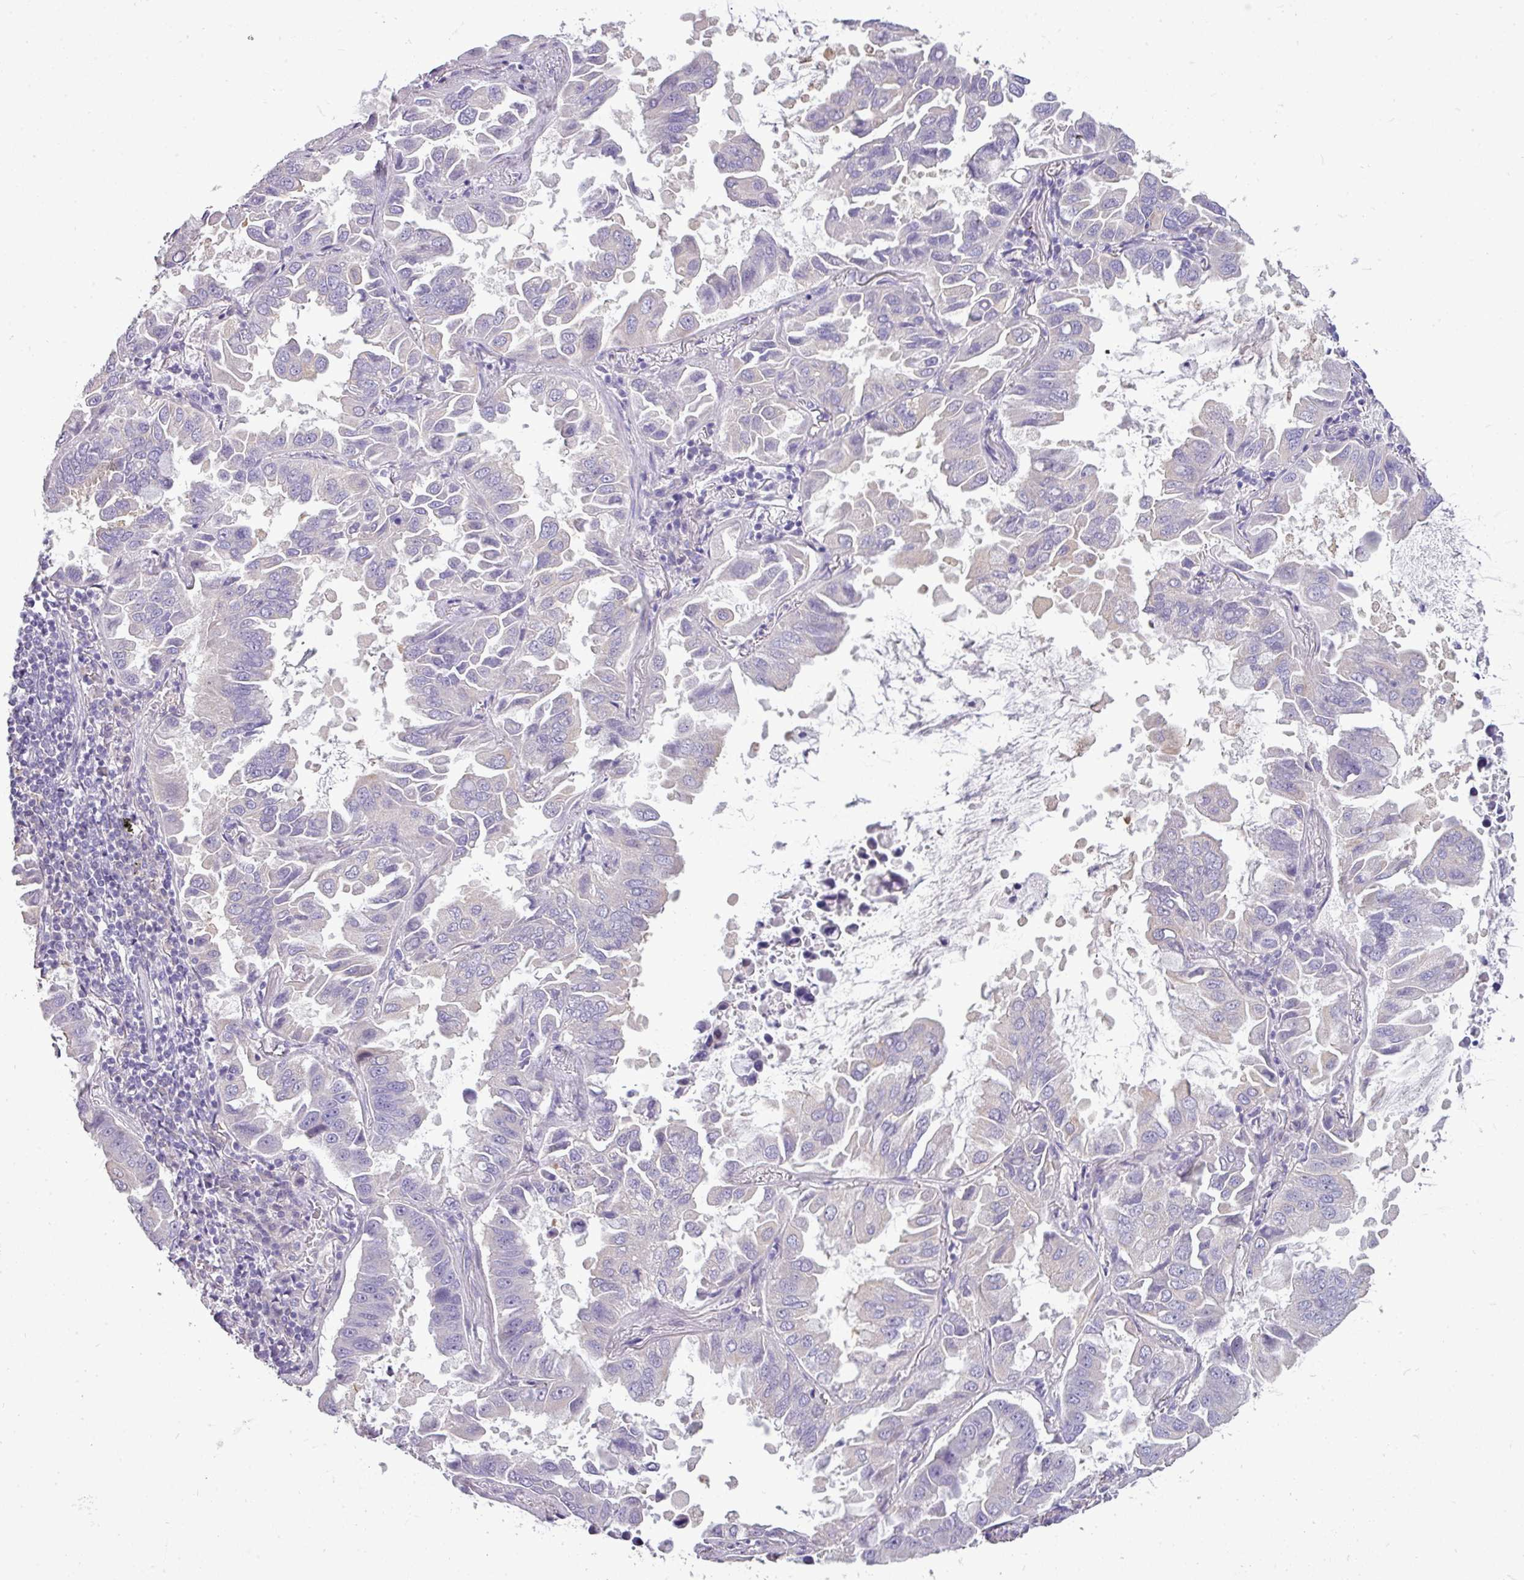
{"staining": {"intensity": "negative", "quantity": "none", "location": "none"}, "tissue": "lung cancer", "cell_type": "Tumor cells", "image_type": "cancer", "snomed": [{"axis": "morphology", "description": "Adenocarcinoma, NOS"}, {"axis": "topography", "description": "Lung"}], "caption": "Tumor cells are negative for protein expression in human lung cancer (adenocarcinoma).", "gene": "DNAAF9", "patient": {"sex": "male", "age": 64}}